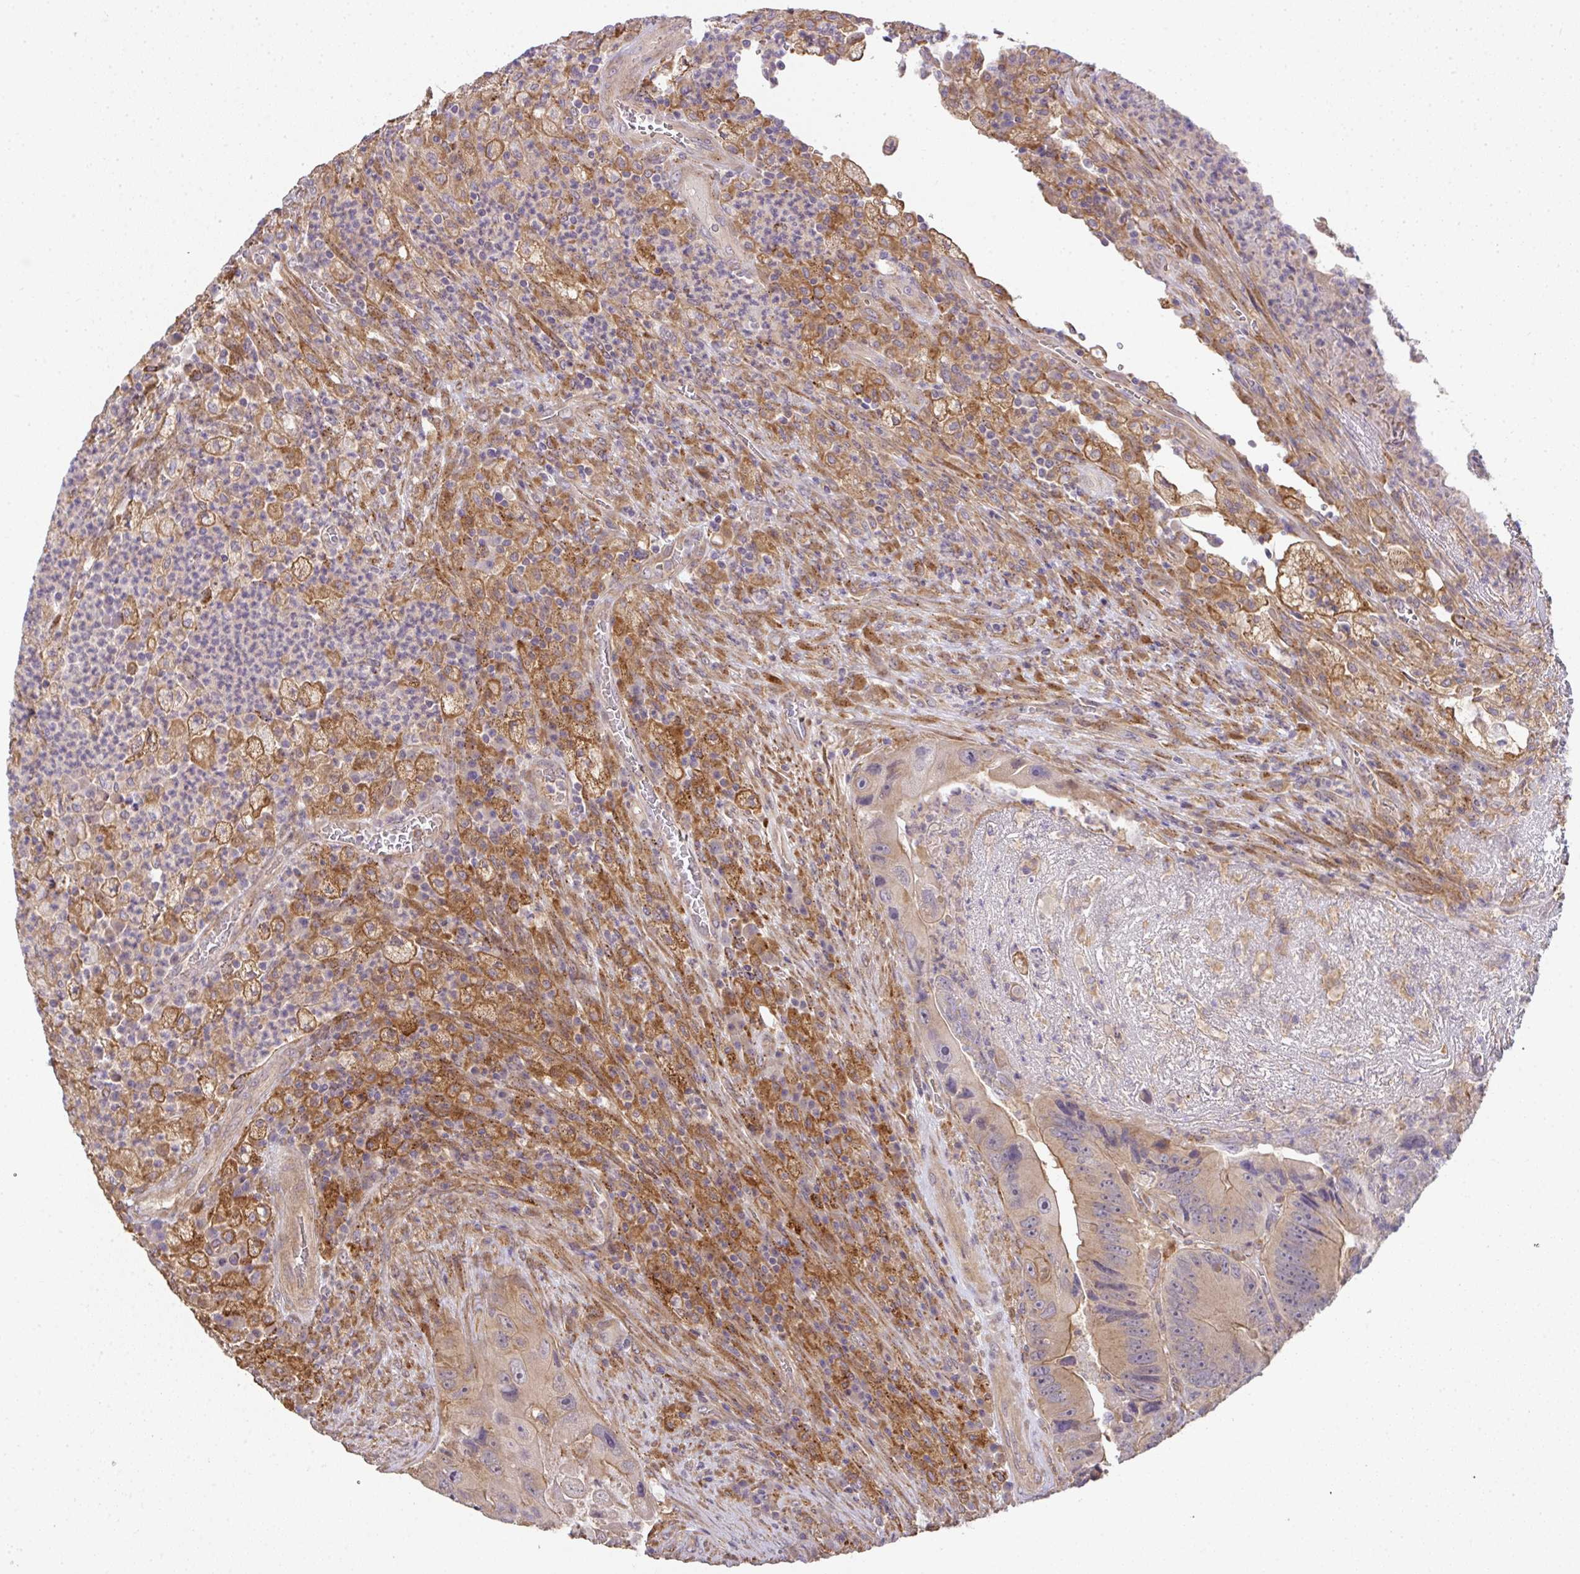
{"staining": {"intensity": "weak", "quantity": "25%-75%", "location": "cytoplasmic/membranous"}, "tissue": "colorectal cancer", "cell_type": "Tumor cells", "image_type": "cancer", "snomed": [{"axis": "morphology", "description": "Adenocarcinoma, NOS"}, {"axis": "topography", "description": "Colon"}], "caption": "Colorectal cancer tissue shows weak cytoplasmic/membranous staining in approximately 25%-75% of tumor cells (Stains: DAB (3,3'-diaminobenzidine) in brown, nuclei in blue, Microscopy: brightfield microscopy at high magnification).", "gene": "EEF1AKMT1", "patient": {"sex": "female", "age": 86}}